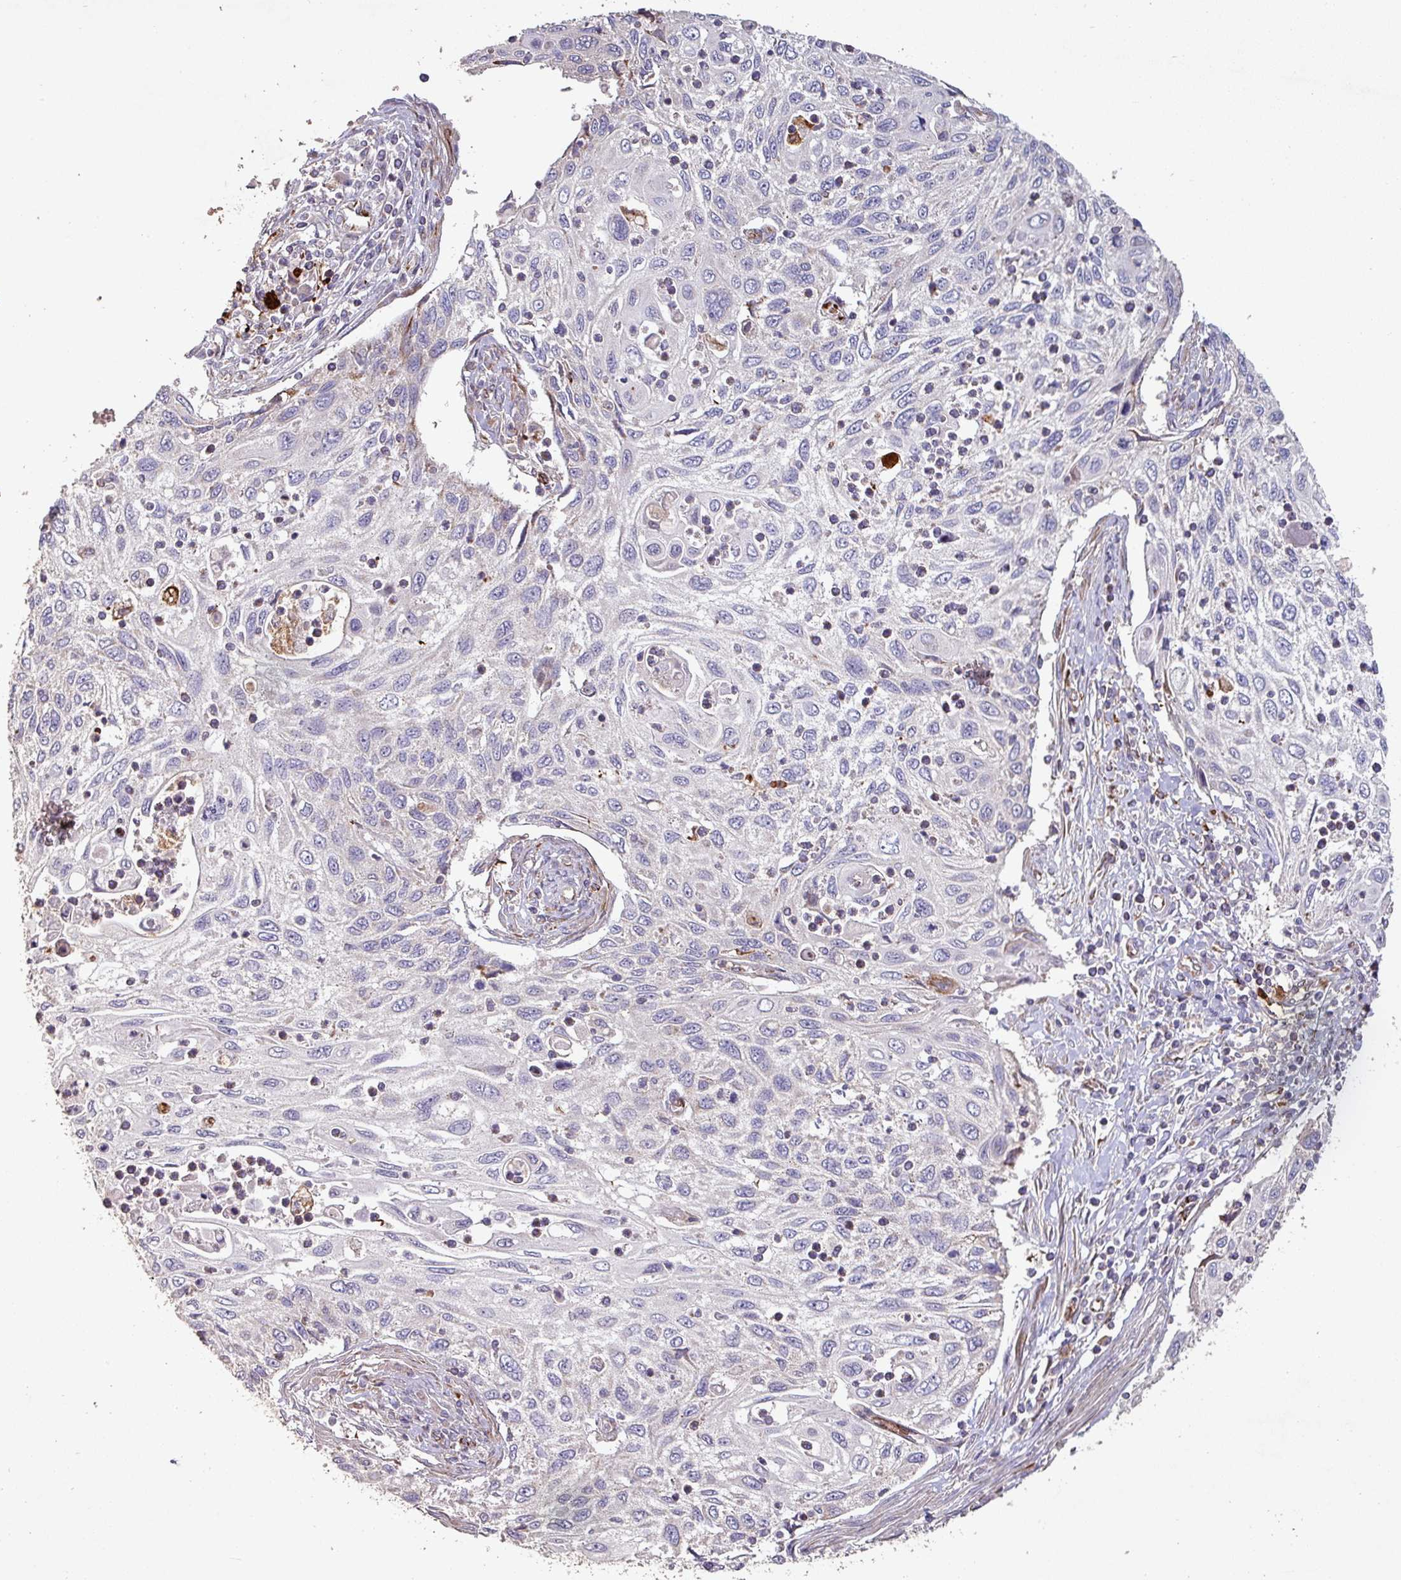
{"staining": {"intensity": "negative", "quantity": "none", "location": "none"}, "tissue": "cervical cancer", "cell_type": "Tumor cells", "image_type": "cancer", "snomed": [{"axis": "morphology", "description": "Squamous cell carcinoma, NOS"}, {"axis": "topography", "description": "Cervix"}], "caption": "Protein analysis of cervical cancer (squamous cell carcinoma) displays no significant staining in tumor cells. Nuclei are stained in blue.", "gene": "RPL23A", "patient": {"sex": "female", "age": 70}}